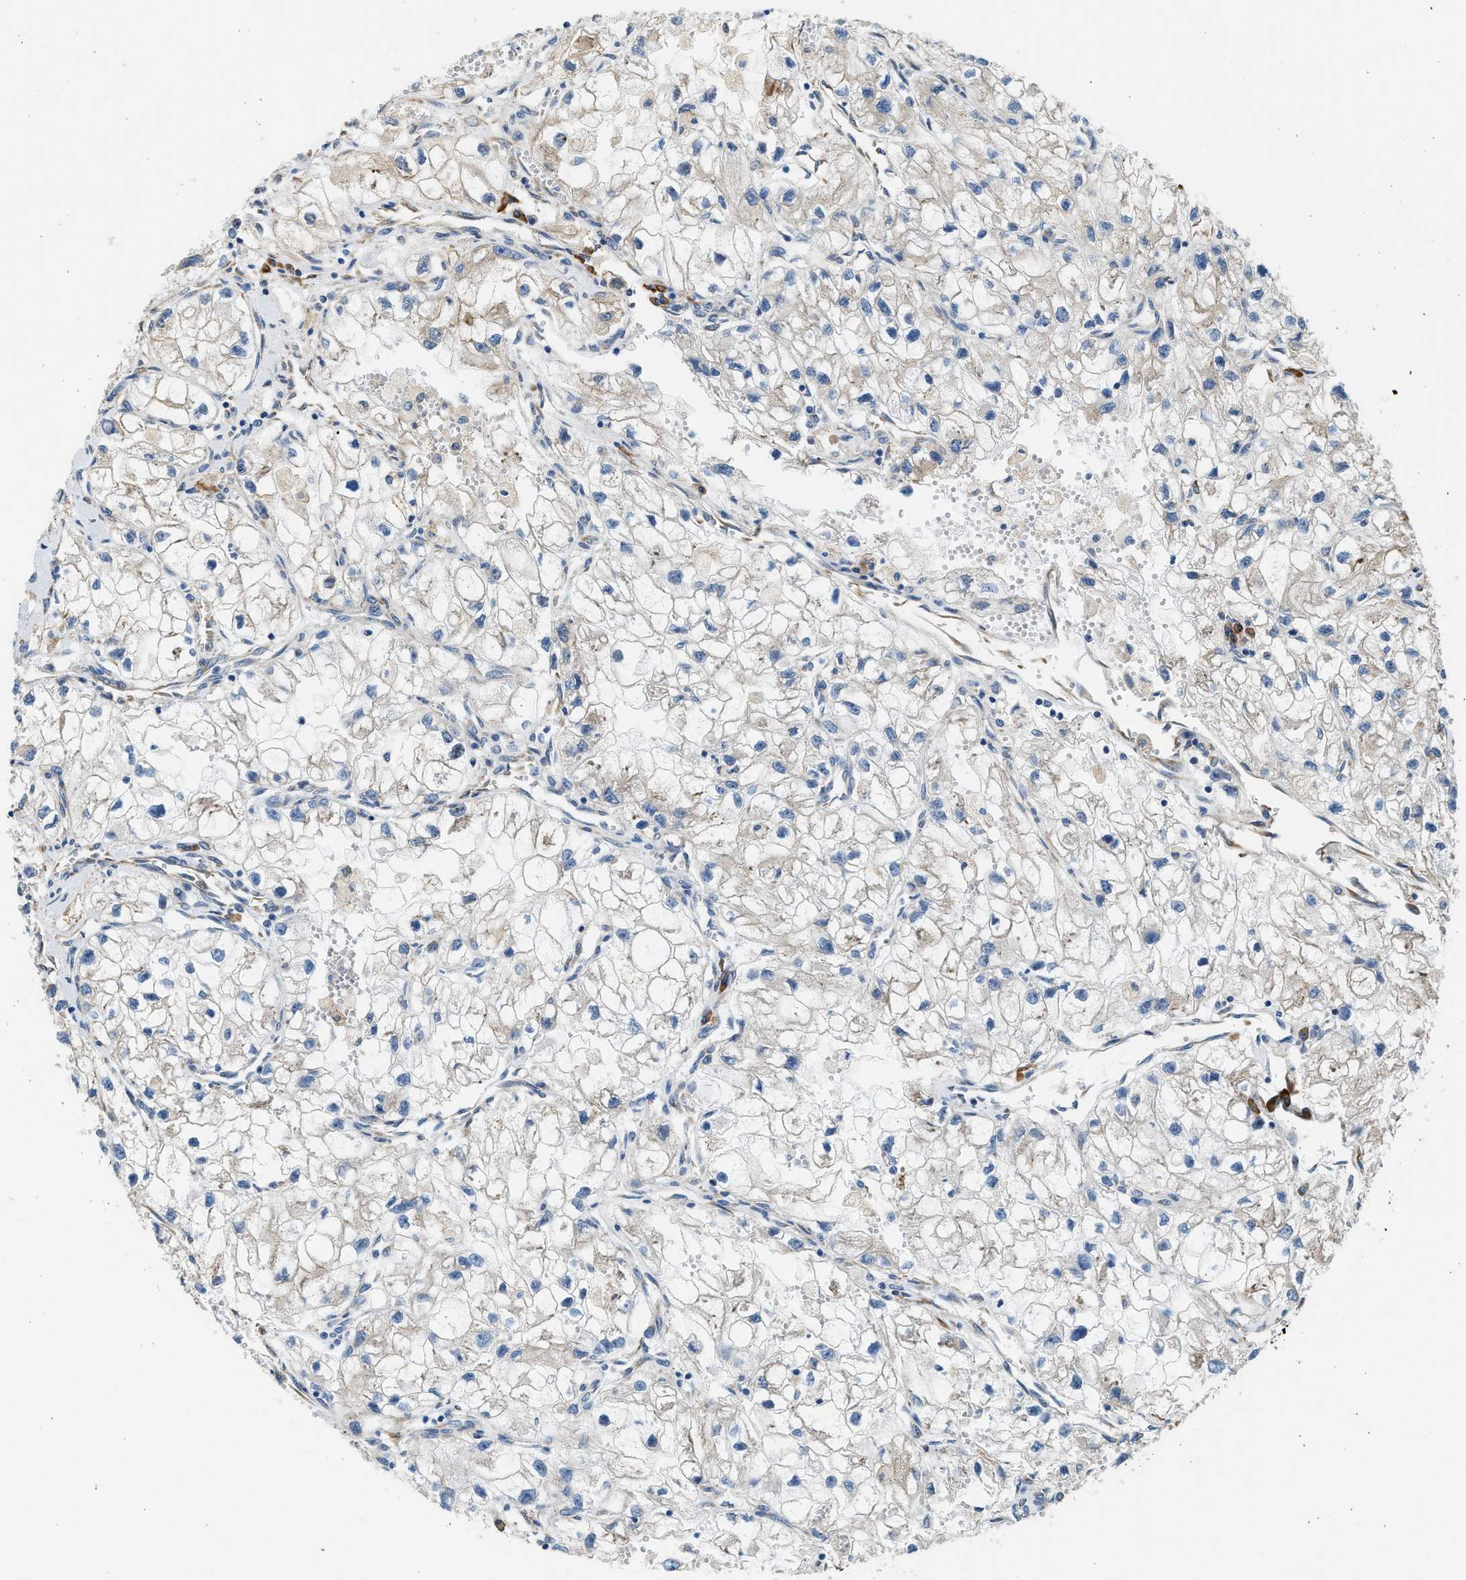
{"staining": {"intensity": "negative", "quantity": "none", "location": "none"}, "tissue": "renal cancer", "cell_type": "Tumor cells", "image_type": "cancer", "snomed": [{"axis": "morphology", "description": "Adenocarcinoma, NOS"}, {"axis": "topography", "description": "Kidney"}], "caption": "Immunohistochemistry (IHC) histopathology image of neoplastic tissue: renal adenocarcinoma stained with DAB shows no significant protein expression in tumor cells. The staining is performed using DAB brown chromogen with nuclei counter-stained in using hematoxylin.", "gene": "CNTN6", "patient": {"sex": "female", "age": 70}}